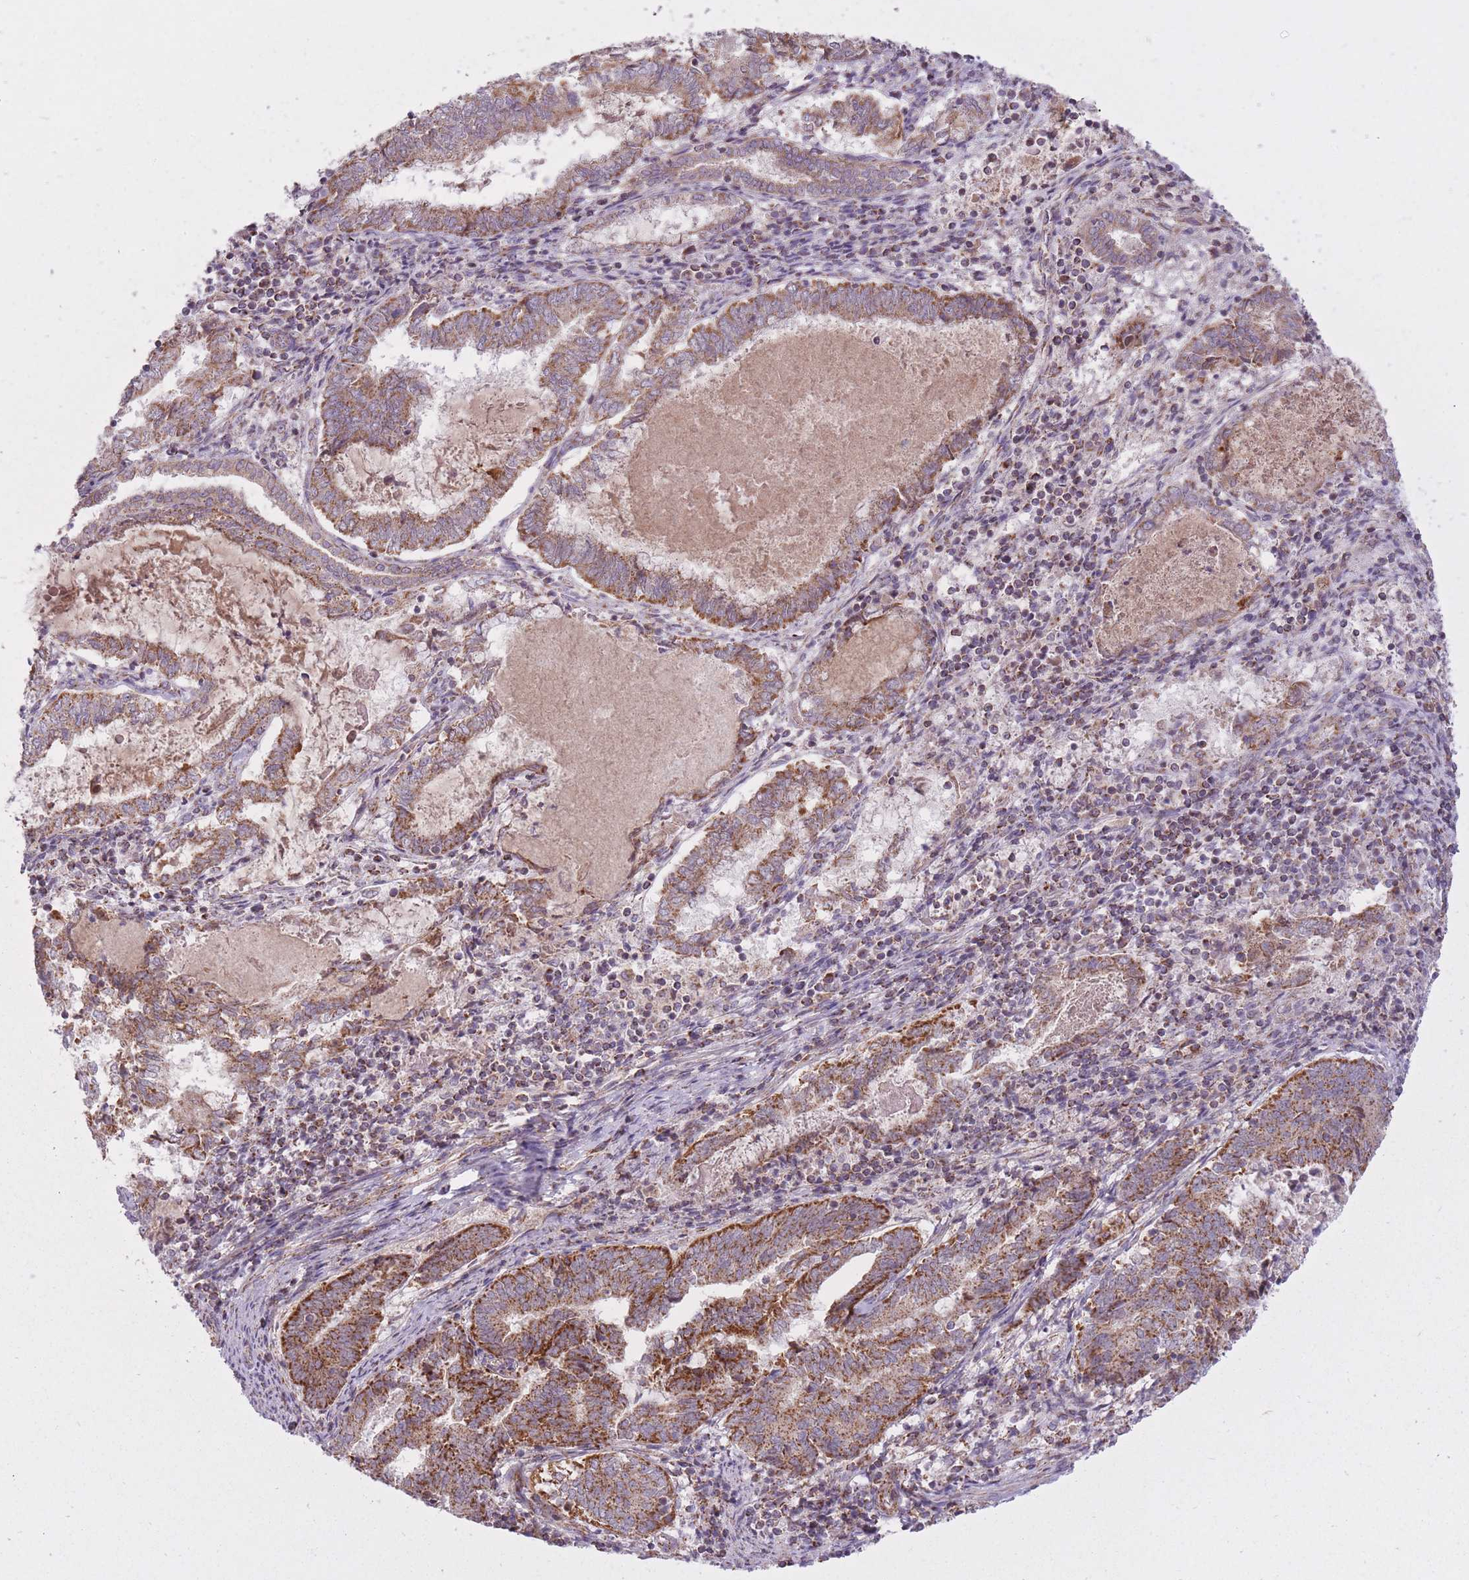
{"staining": {"intensity": "strong", "quantity": ">75%", "location": "cytoplasmic/membranous"}, "tissue": "endometrial cancer", "cell_type": "Tumor cells", "image_type": "cancer", "snomed": [{"axis": "morphology", "description": "Adenocarcinoma, NOS"}, {"axis": "topography", "description": "Endometrium"}], "caption": "Endometrial adenocarcinoma tissue reveals strong cytoplasmic/membranous staining in approximately >75% of tumor cells", "gene": "LIN7C", "patient": {"sex": "female", "age": 80}}